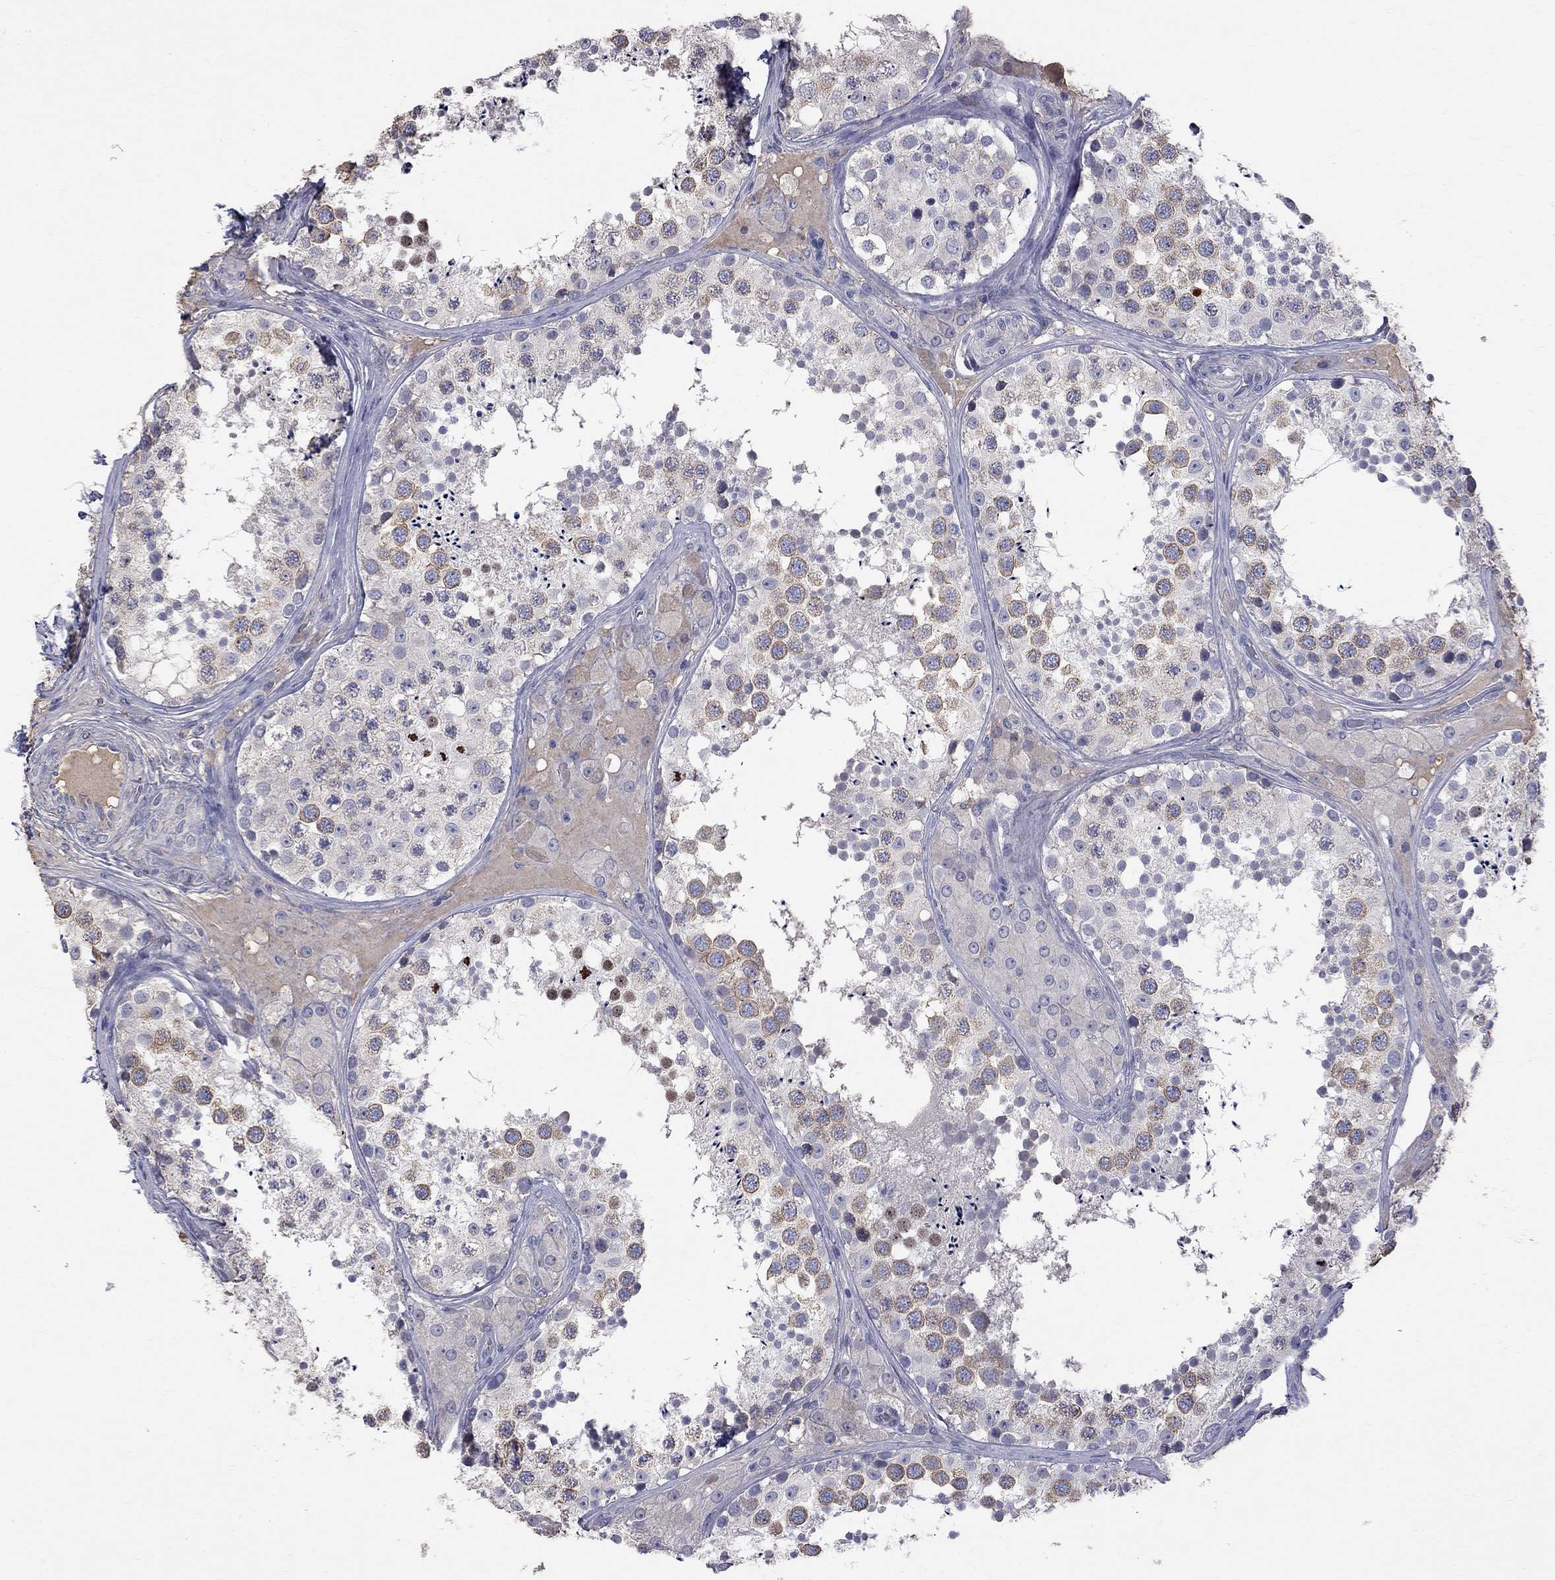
{"staining": {"intensity": "moderate", "quantity": "<25%", "location": "cytoplasmic/membranous"}, "tissue": "testis", "cell_type": "Cells in seminiferous ducts", "image_type": "normal", "snomed": [{"axis": "morphology", "description": "Normal tissue, NOS"}, {"axis": "topography", "description": "Testis"}], "caption": "IHC (DAB) staining of unremarkable testis reveals moderate cytoplasmic/membranous protein staining in approximately <25% of cells in seminiferous ducts.", "gene": "CKAP2", "patient": {"sex": "male", "age": 34}}